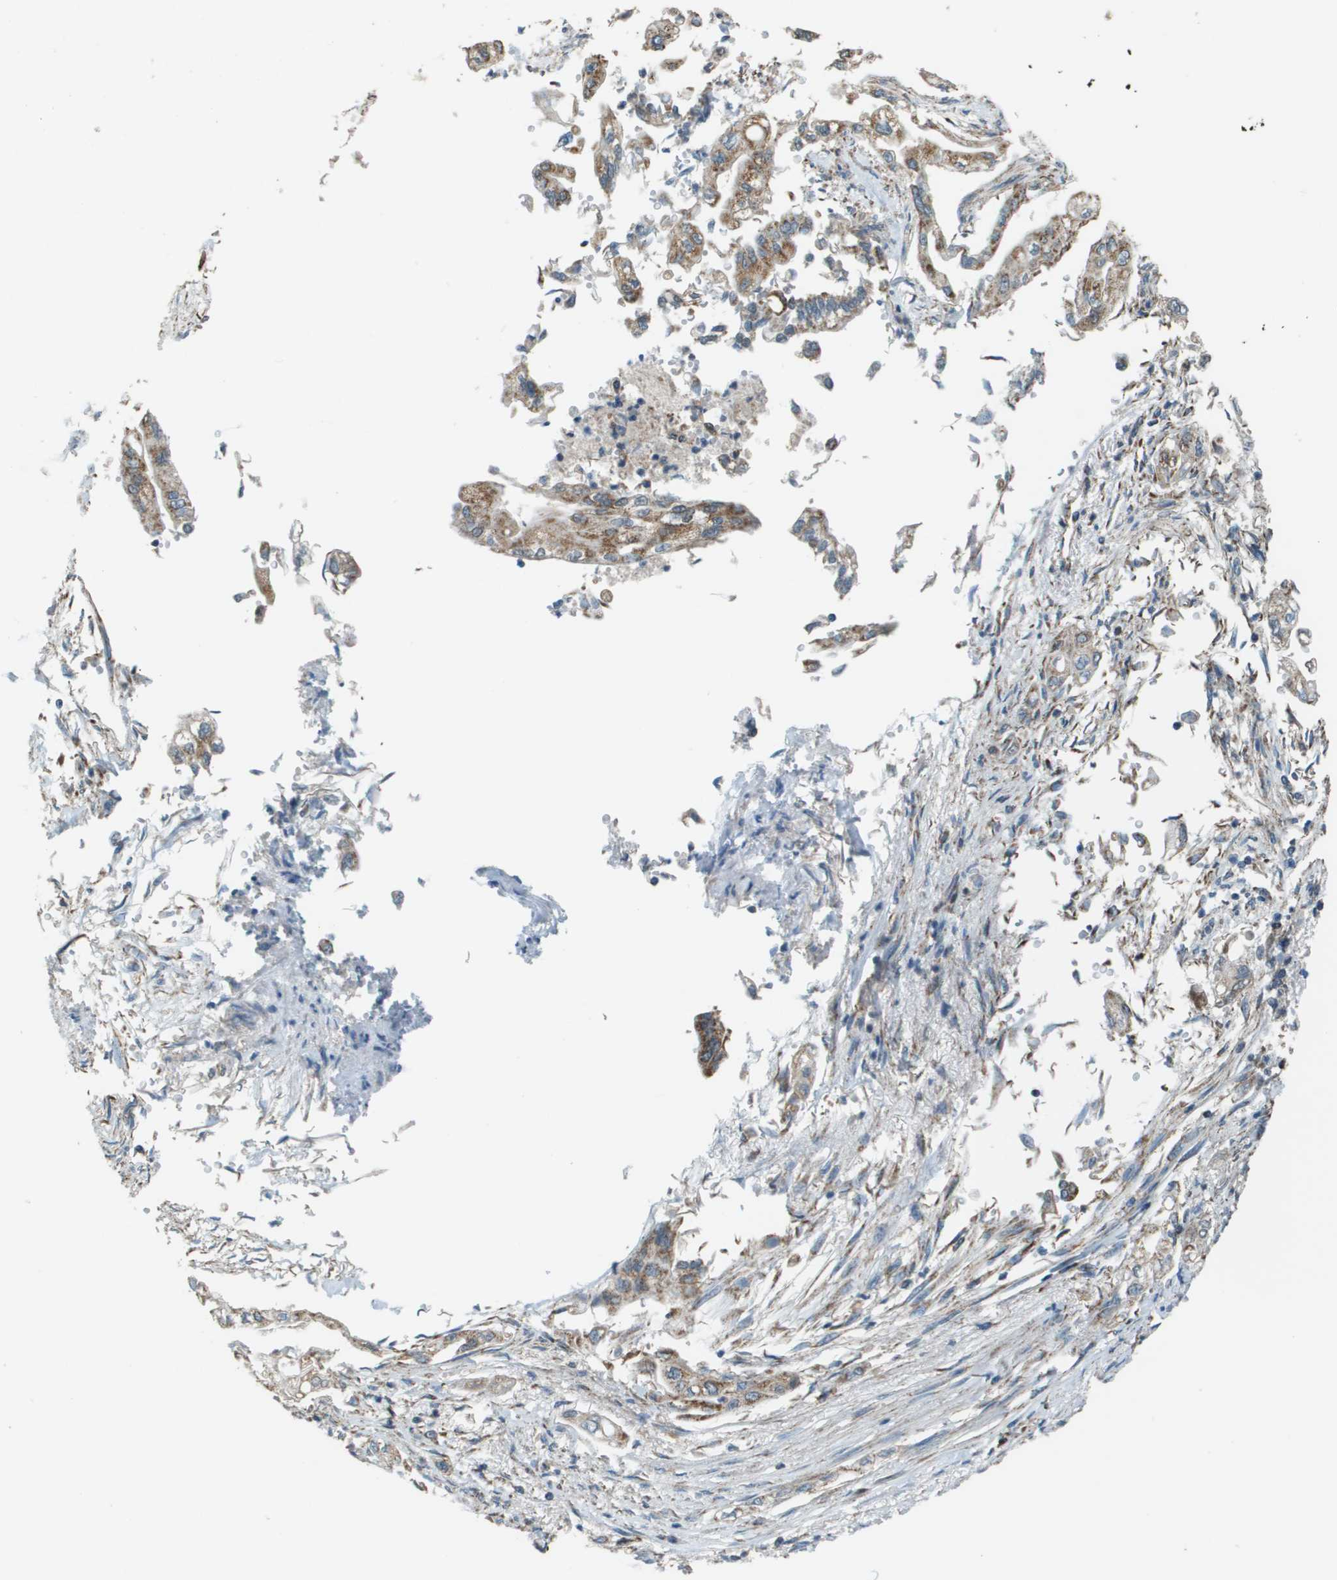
{"staining": {"intensity": "moderate", "quantity": ">75%", "location": "cytoplasmic/membranous"}, "tissue": "pancreatic cancer", "cell_type": "Tumor cells", "image_type": "cancer", "snomed": [{"axis": "morphology", "description": "Normal tissue, NOS"}, {"axis": "topography", "description": "Pancreas"}], "caption": "IHC photomicrograph of pancreatic cancer stained for a protein (brown), which exhibits medium levels of moderate cytoplasmic/membranous positivity in approximately >75% of tumor cells.", "gene": "FH", "patient": {"sex": "male", "age": 42}}